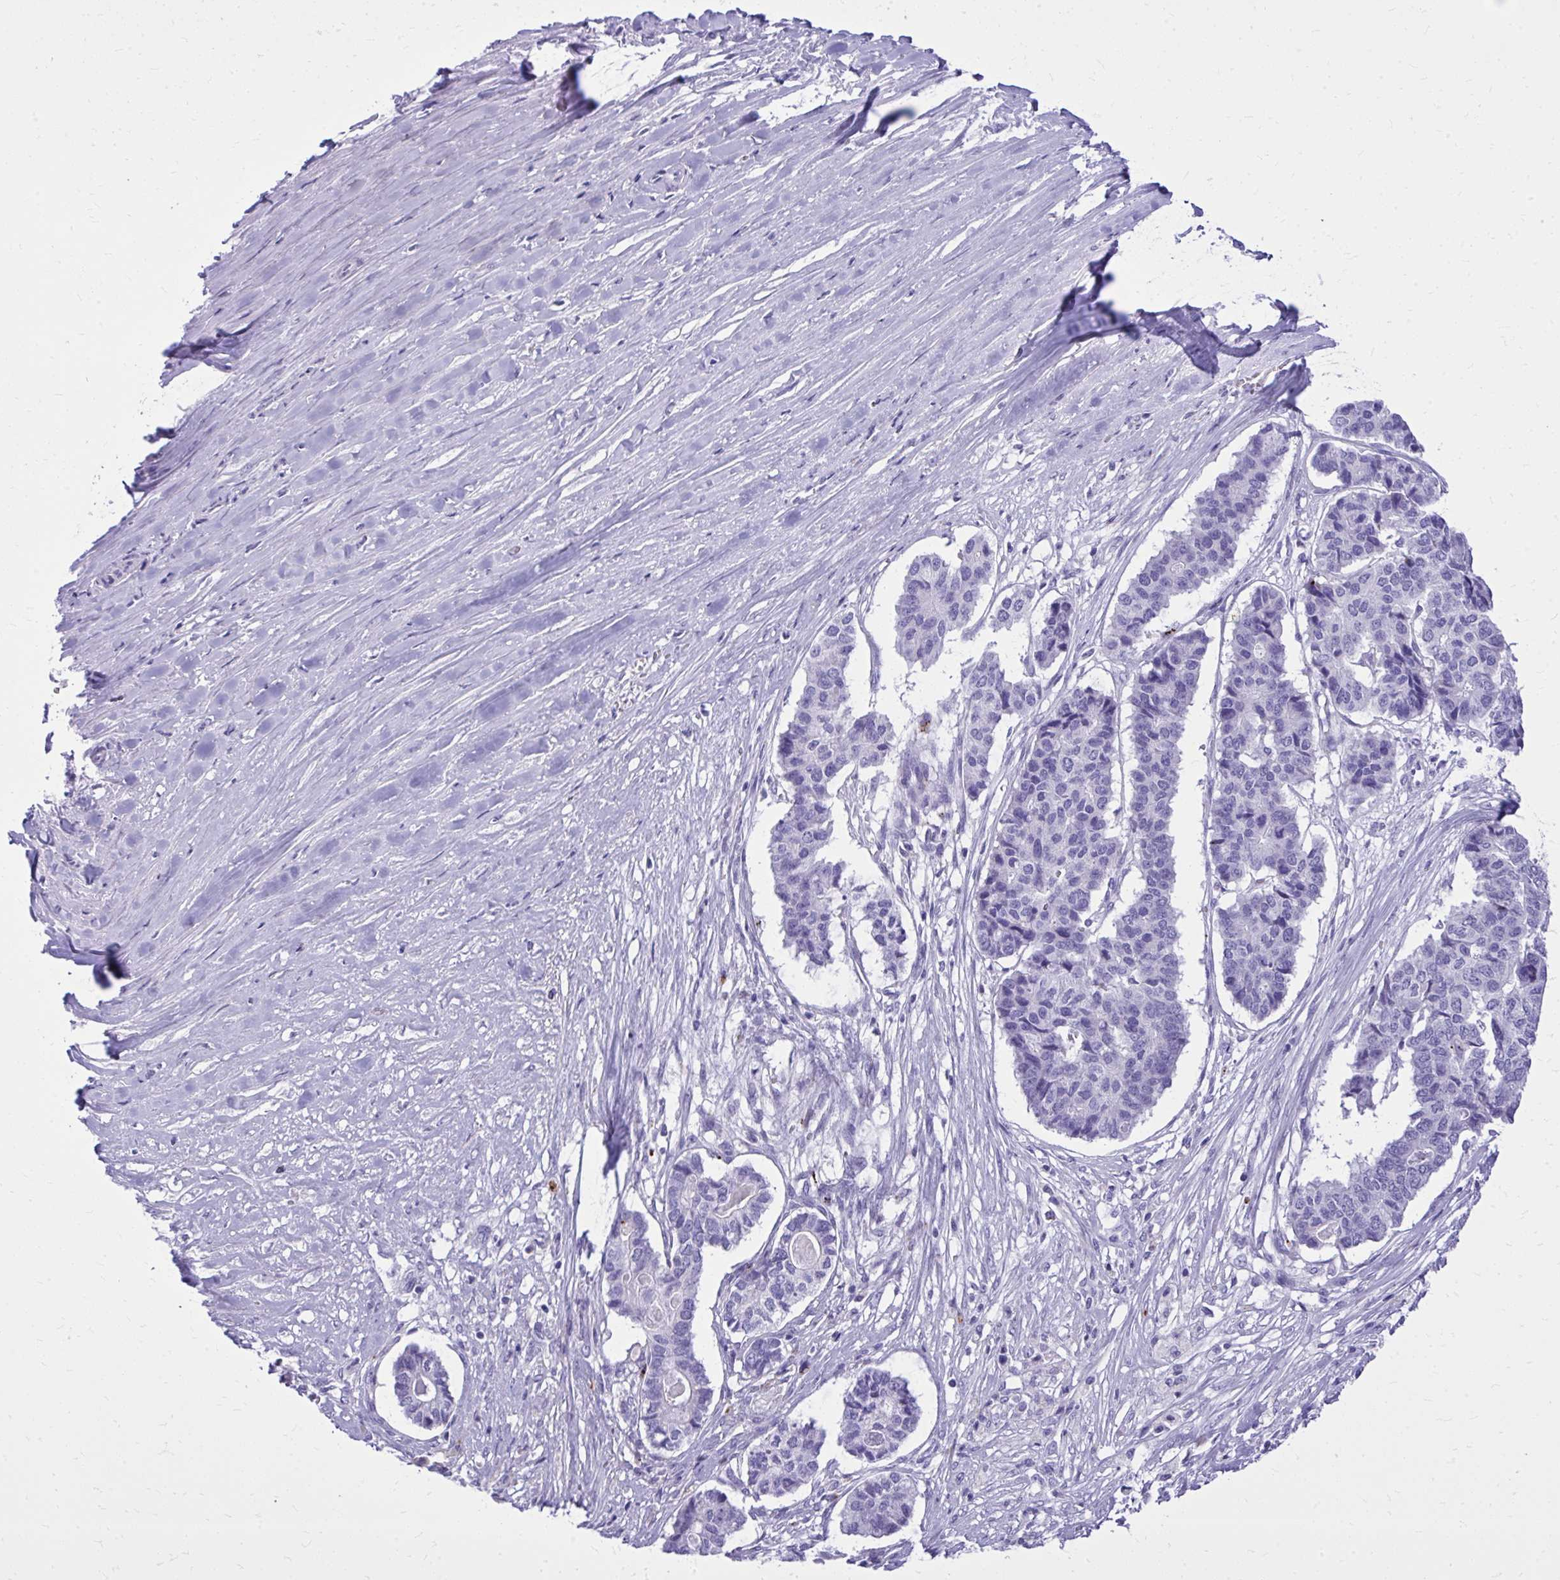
{"staining": {"intensity": "negative", "quantity": "none", "location": "none"}, "tissue": "pancreatic cancer", "cell_type": "Tumor cells", "image_type": "cancer", "snomed": [{"axis": "morphology", "description": "Adenocarcinoma, NOS"}, {"axis": "topography", "description": "Pancreas"}], "caption": "High power microscopy photomicrograph of an IHC photomicrograph of pancreatic cancer (adenocarcinoma), revealing no significant positivity in tumor cells. The staining is performed using DAB (3,3'-diaminobenzidine) brown chromogen with nuclei counter-stained in using hematoxylin.", "gene": "BCL6B", "patient": {"sex": "male", "age": 50}}